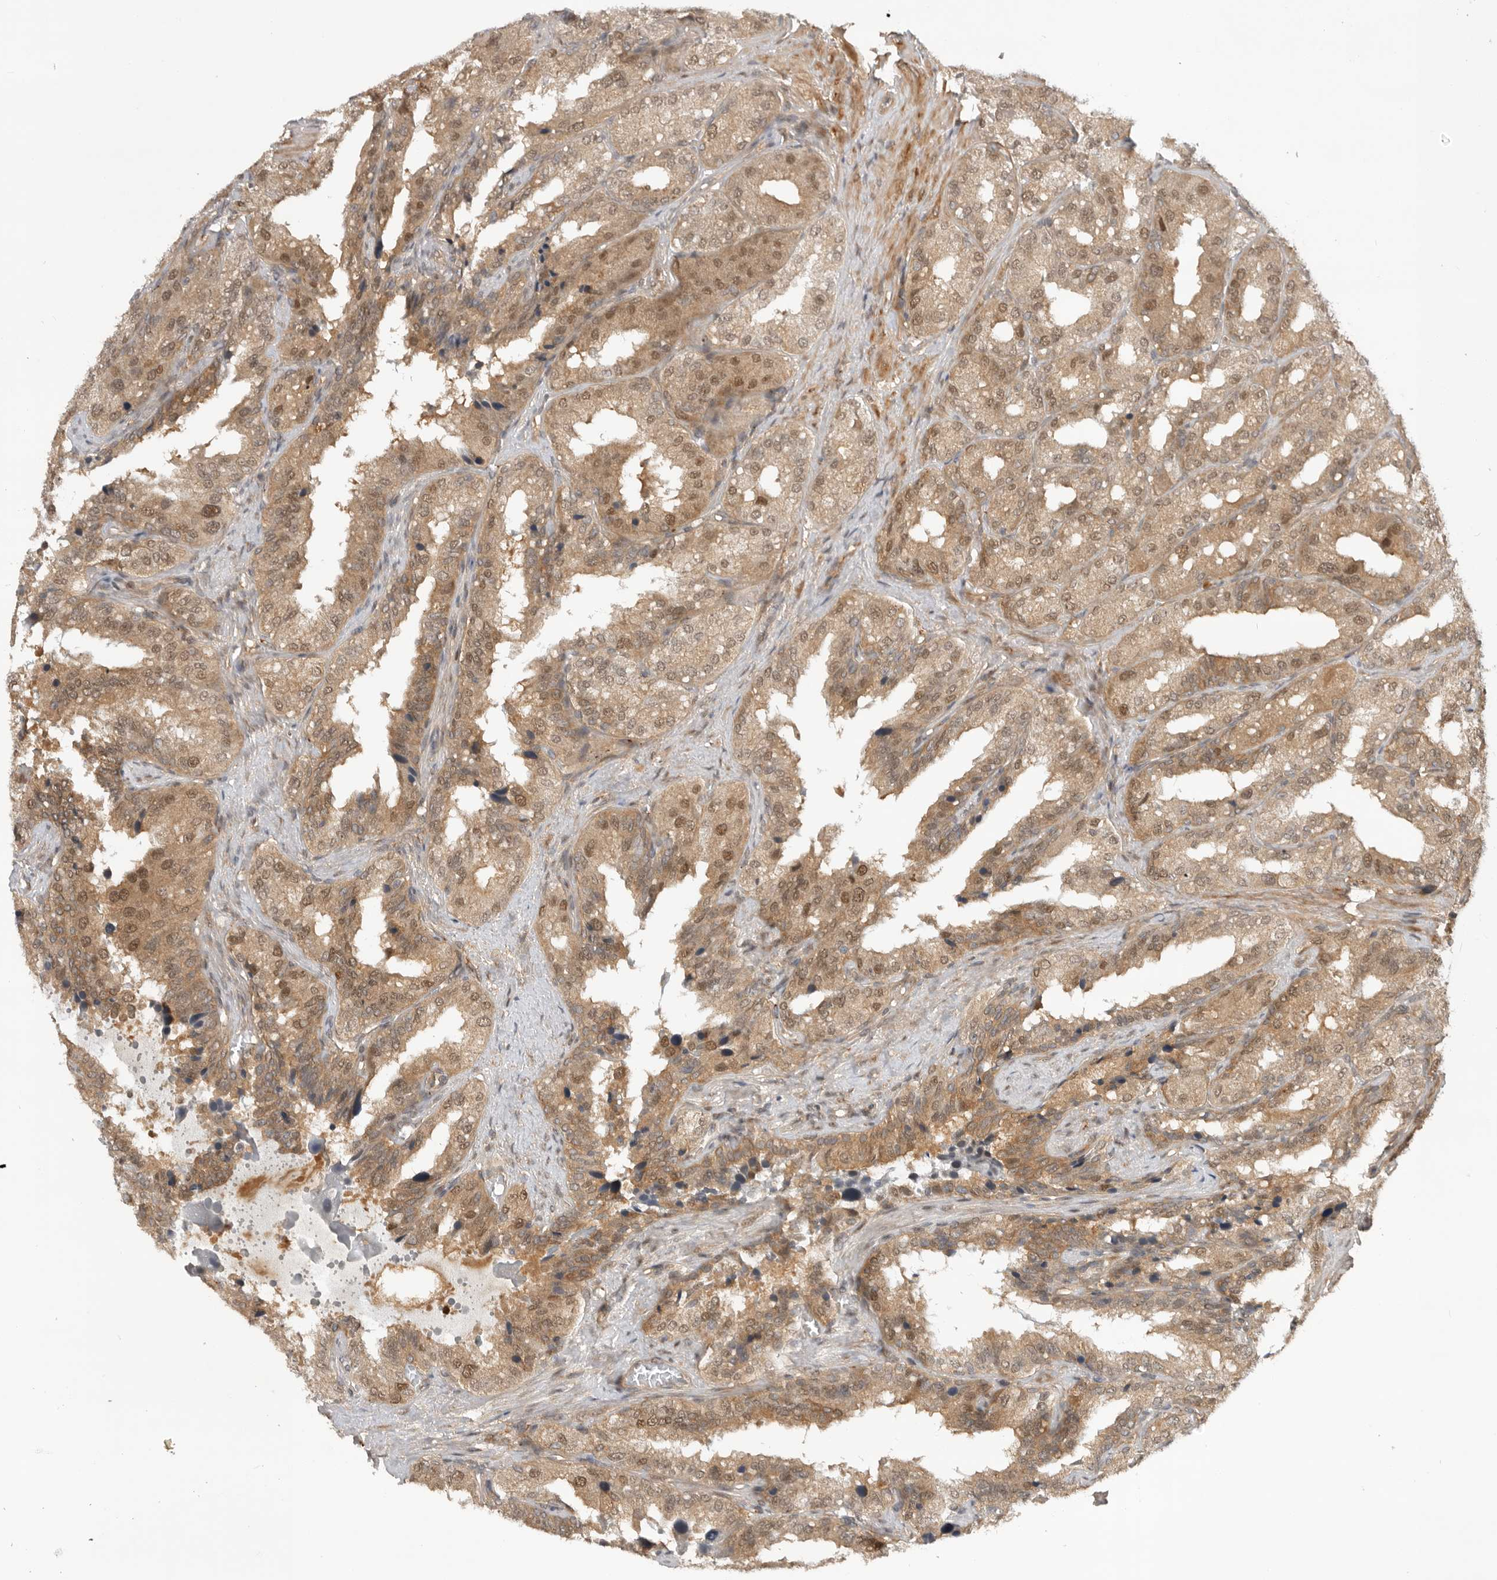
{"staining": {"intensity": "weak", "quantity": ">75%", "location": "cytoplasmic/membranous,nuclear"}, "tissue": "seminal vesicle", "cell_type": "Glandular cells", "image_type": "normal", "snomed": [{"axis": "morphology", "description": "Normal tissue, NOS"}, {"axis": "topography", "description": "Prostate"}, {"axis": "topography", "description": "Seminal veicle"}], "caption": "Weak cytoplasmic/membranous,nuclear expression for a protein is appreciated in approximately >75% of glandular cells of normal seminal vesicle using immunohistochemistry (IHC).", "gene": "DCAF8", "patient": {"sex": "male", "age": 51}}